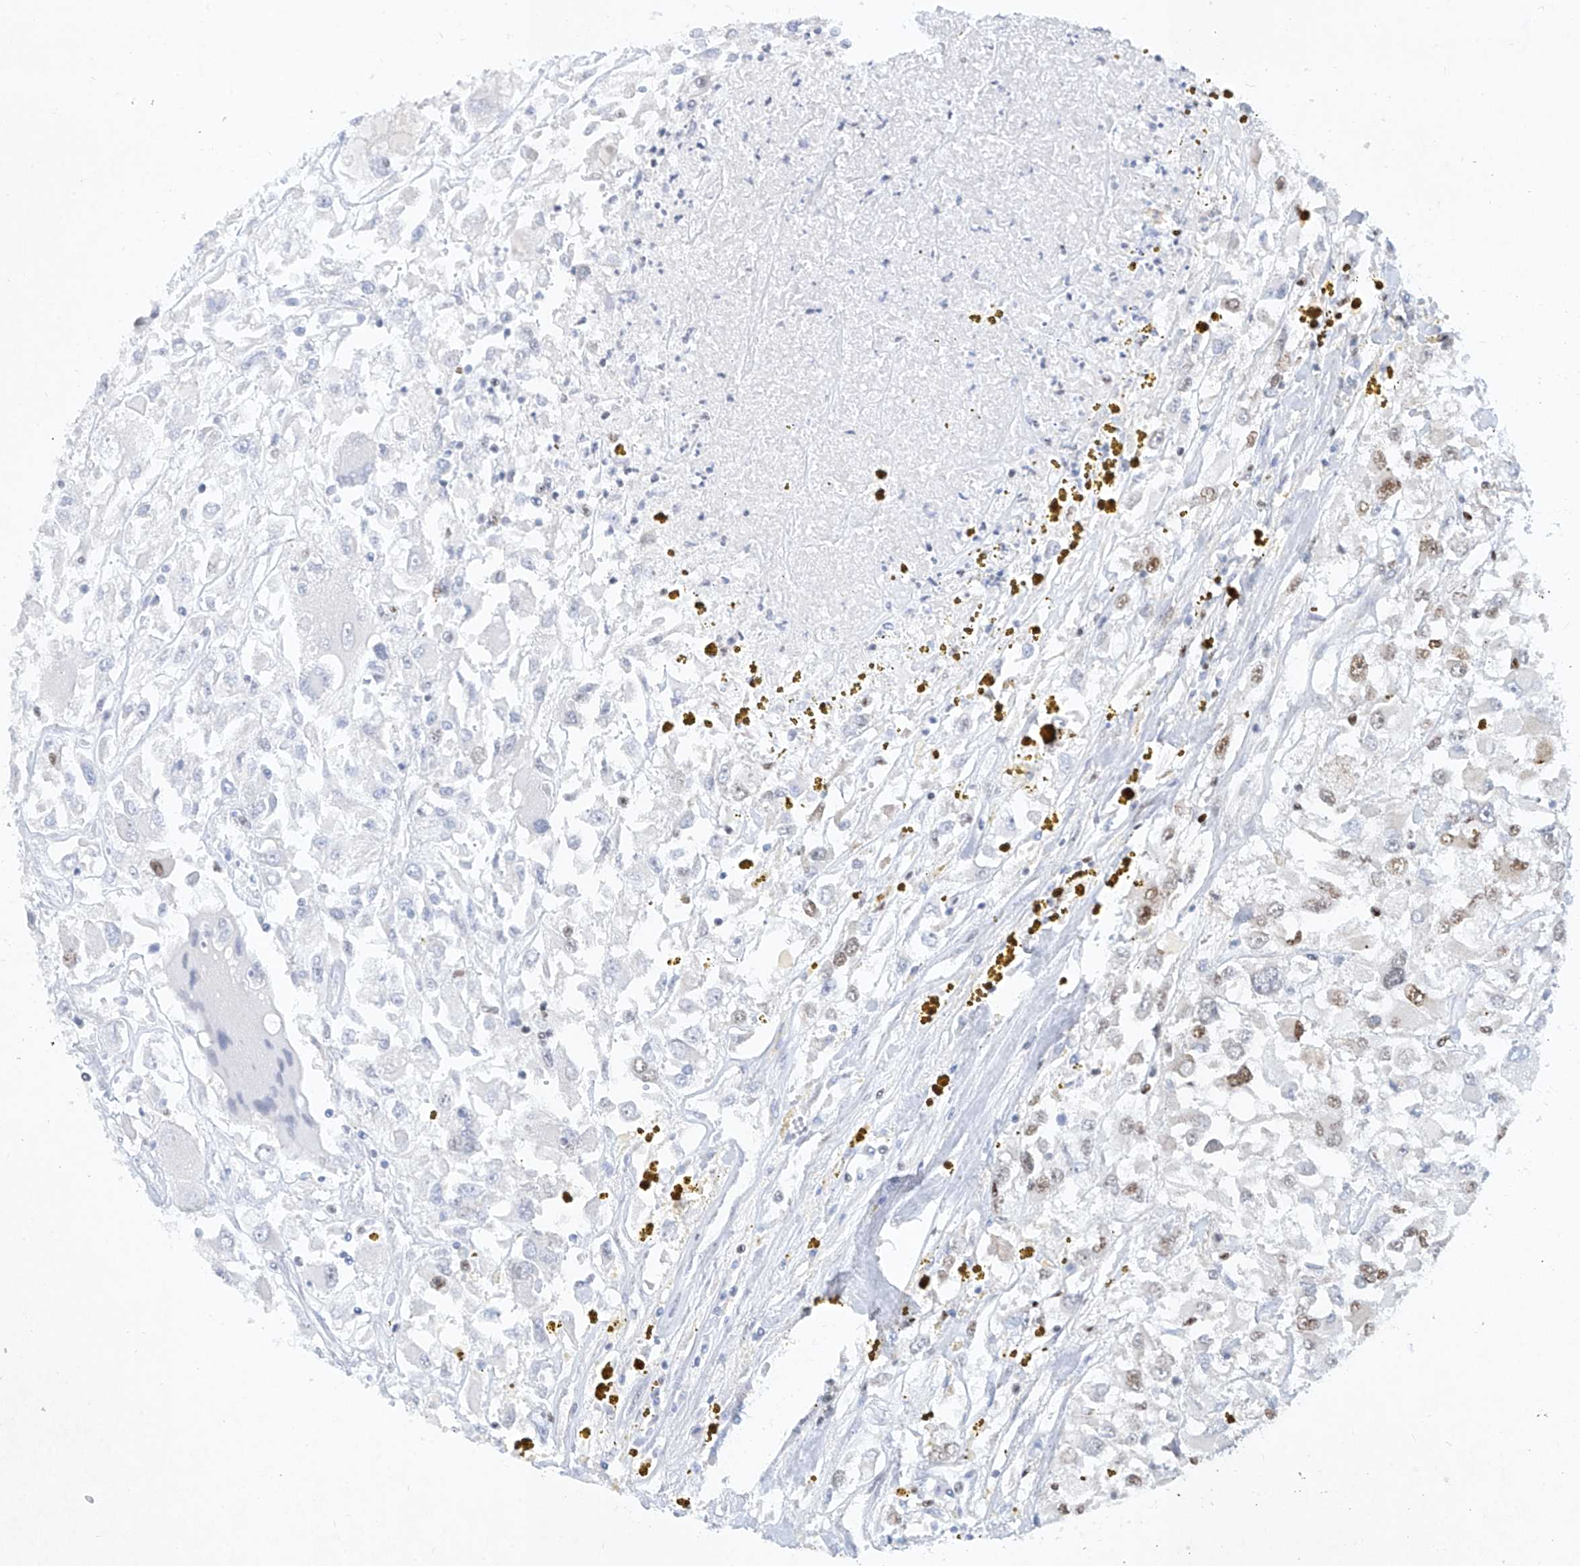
{"staining": {"intensity": "moderate", "quantity": "<25%", "location": "nuclear"}, "tissue": "renal cancer", "cell_type": "Tumor cells", "image_type": "cancer", "snomed": [{"axis": "morphology", "description": "Adenocarcinoma, NOS"}, {"axis": "topography", "description": "Kidney"}], "caption": "Renal cancer stained for a protein exhibits moderate nuclear positivity in tumor cells.", "gene": "TAF4", "patient": {"sex": "female", "age": 52}}